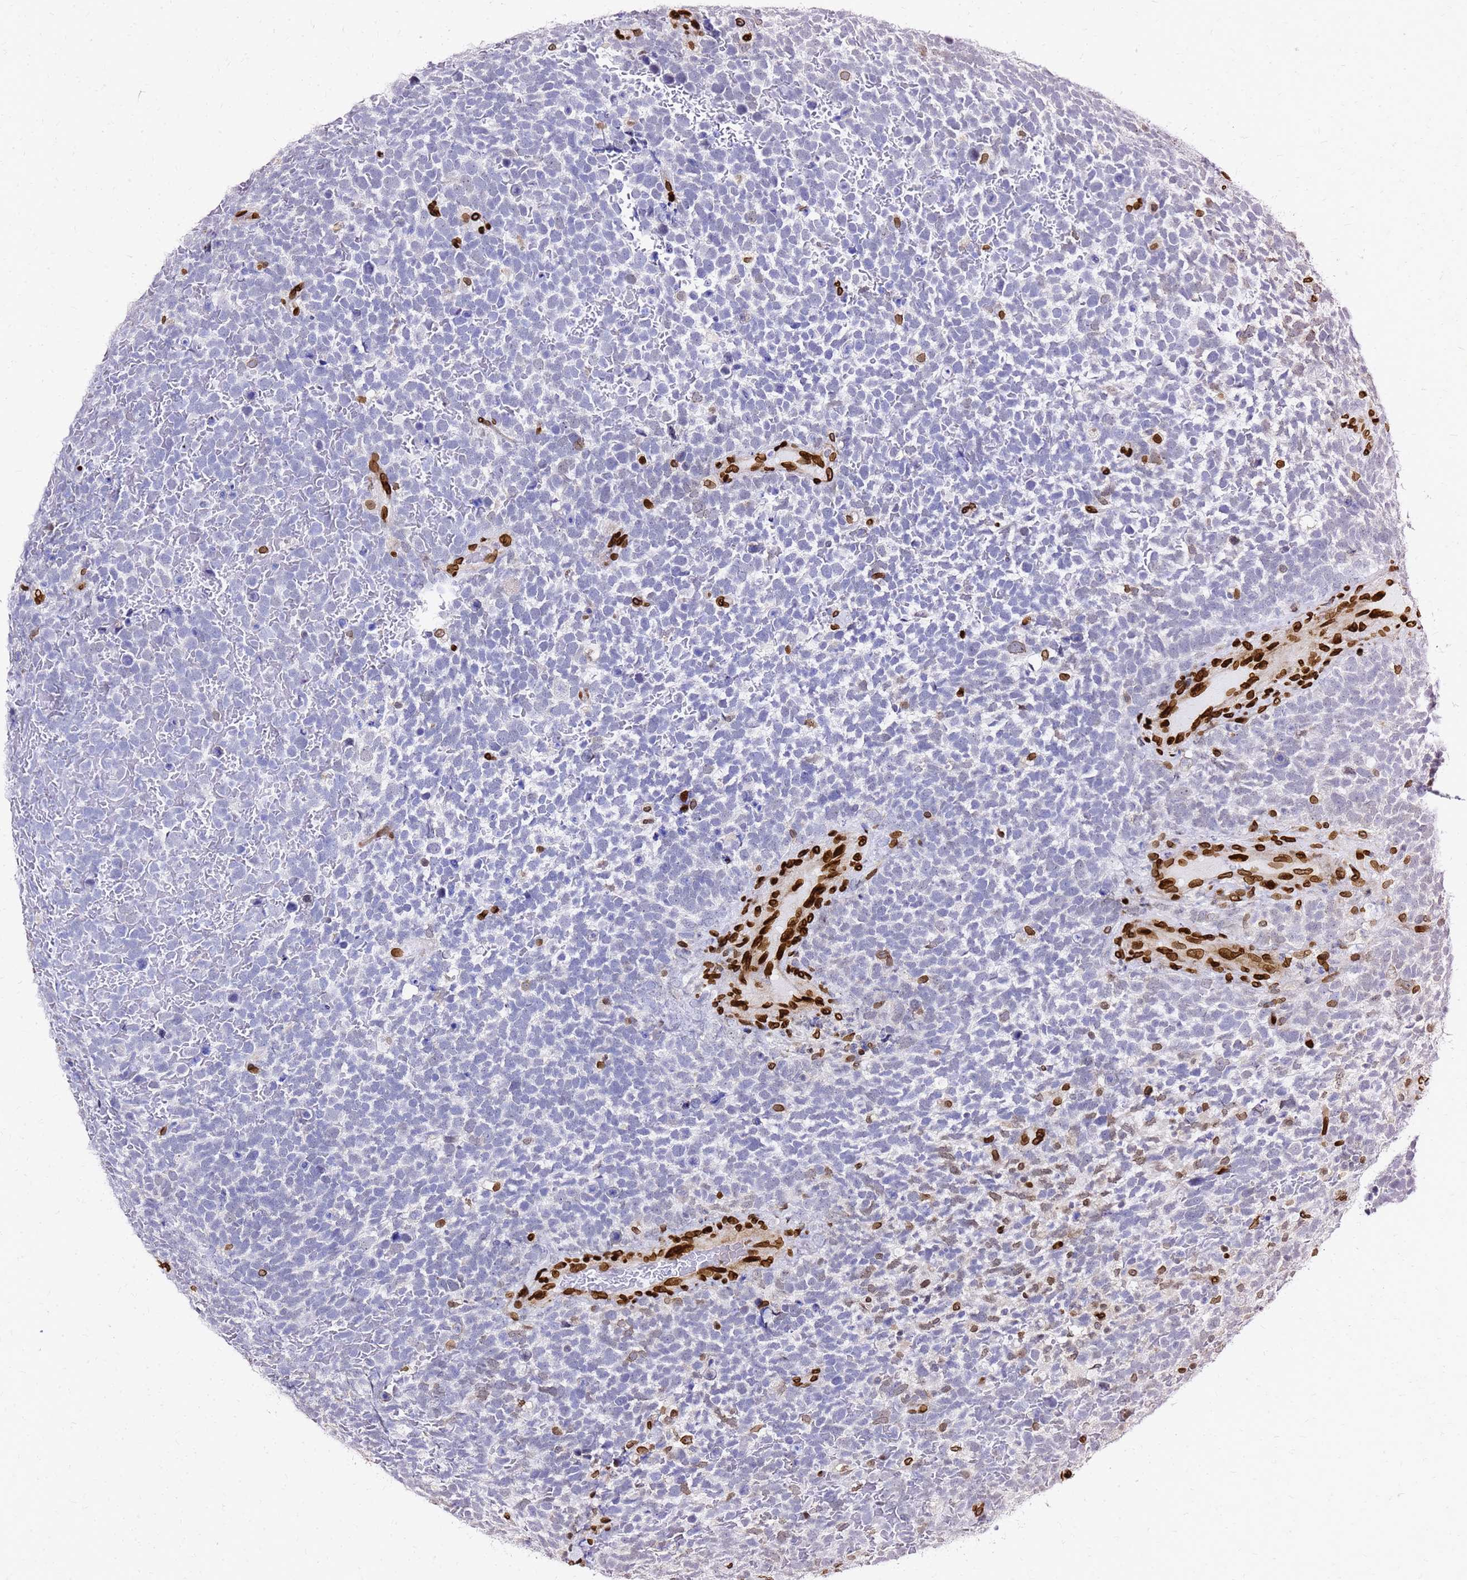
{"staining": {"intensity": "weak", "quantity": "<25%", "location": "nuclear"}, "tissue": "urothelial cancer", "cell_type": "Tumor cells", "image_type": "cancer", "snomed": [{"axis": "morphology", "description": "Urothelial carcinoma, High grade"}, {"axis": "topography", "description": "Urinary bladder"}], "caption": "DAB (3,3'-diaminobenzidine) immunohistochemical staining of urothelial cancer shows no significant staining in tumor cells.", "gene": "C6orf141", "patient": {"sex": "female", "age": 82}}